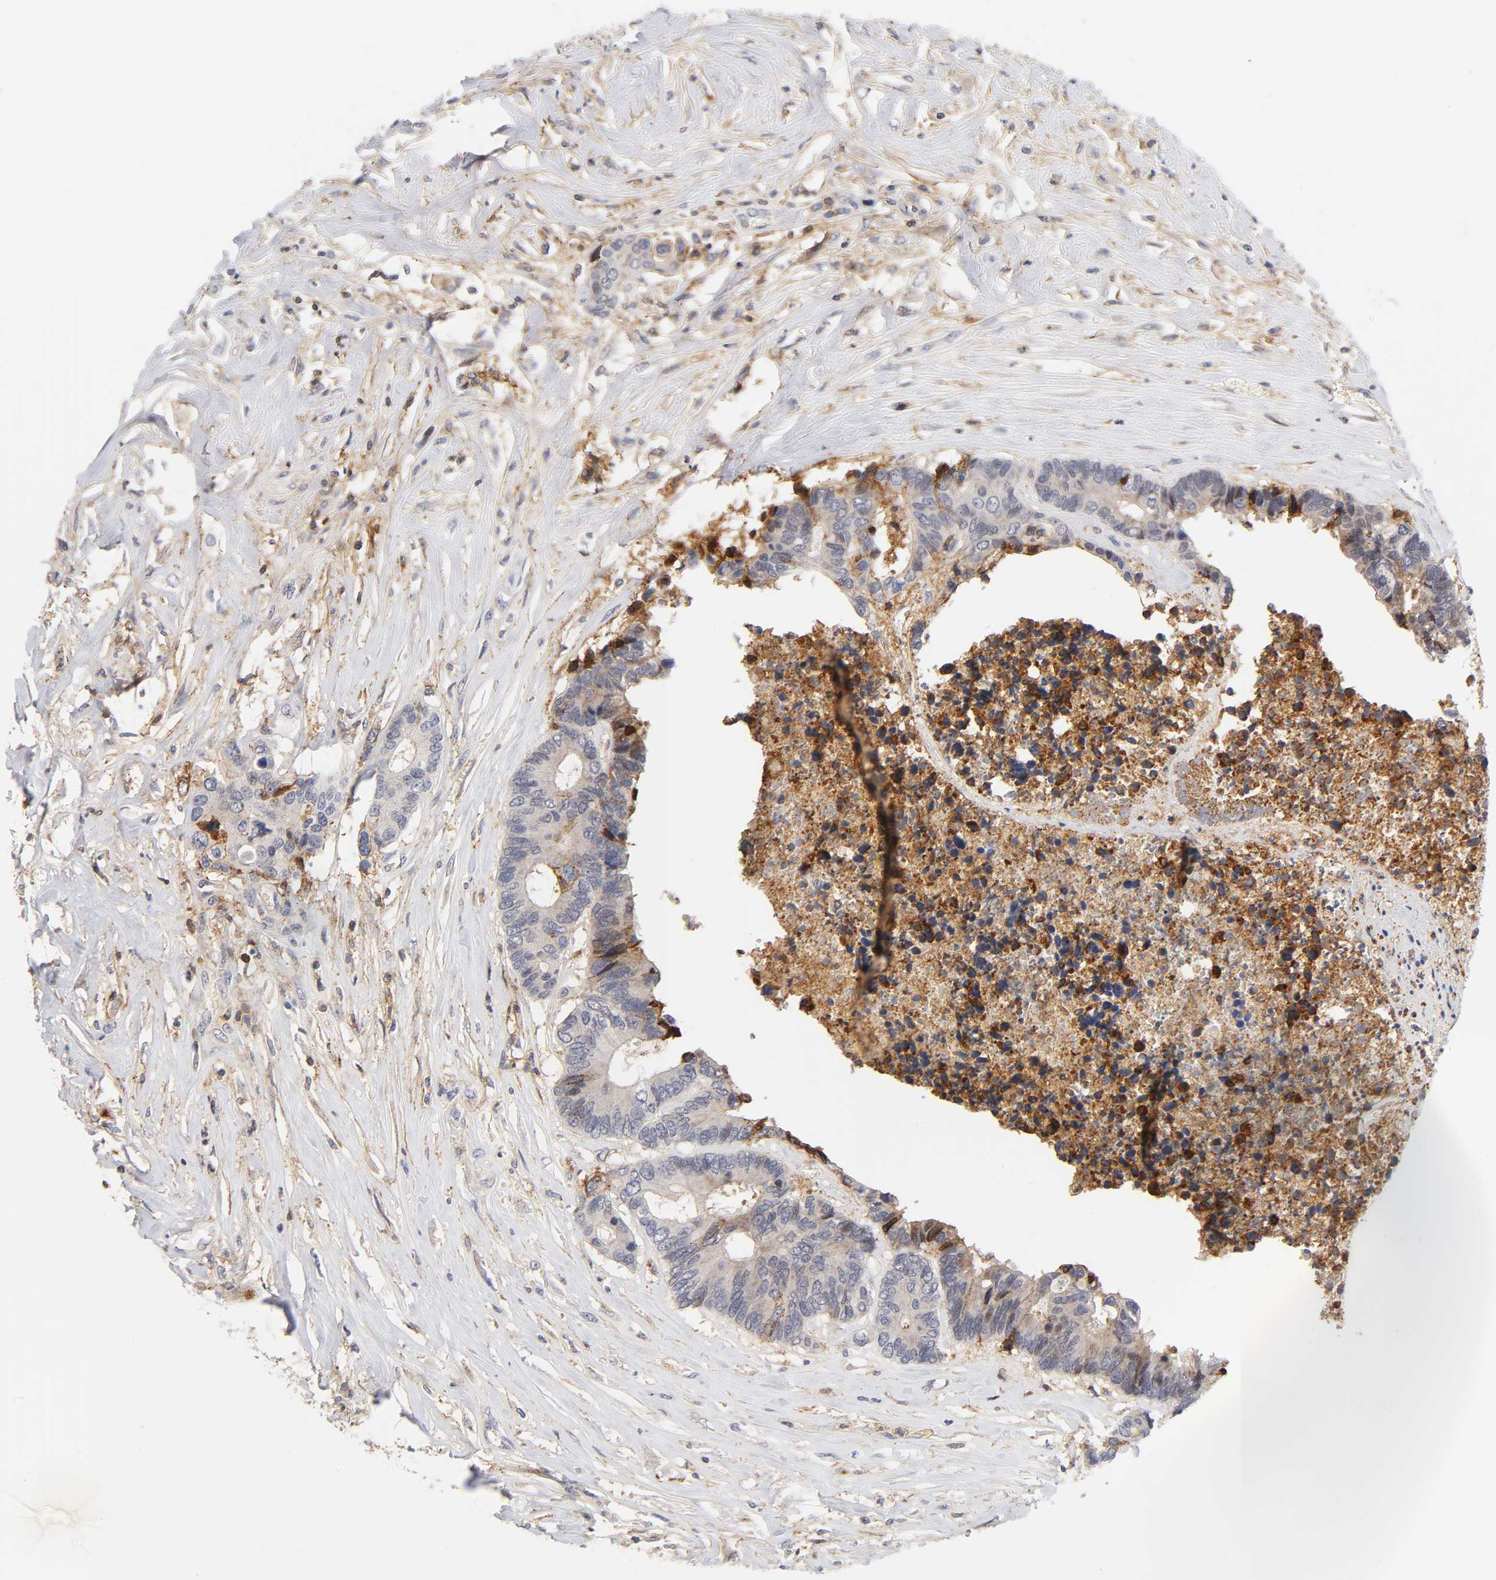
{"staining": {"intensity": "moderate", "quantity": "<25%", "location": "cytoplasmic/membranous"}, "tissue": "colorectal cancer", "cell_type": "Tumor cells", "image_type": "cancer", "snomed": [{"axis": "morphology", "description": "Adenocarcinoma, NOS"}, {"axis": "topography", "description": "Rectum"}], "caption": "Immunohistochemical staining of colorectal cancer exhibits moderate cytoplasmic/membranous protein positivity in about <25% of tumor cells.", "gene": "ANXA7", "patient": {"sex": "male", "age": 55}}